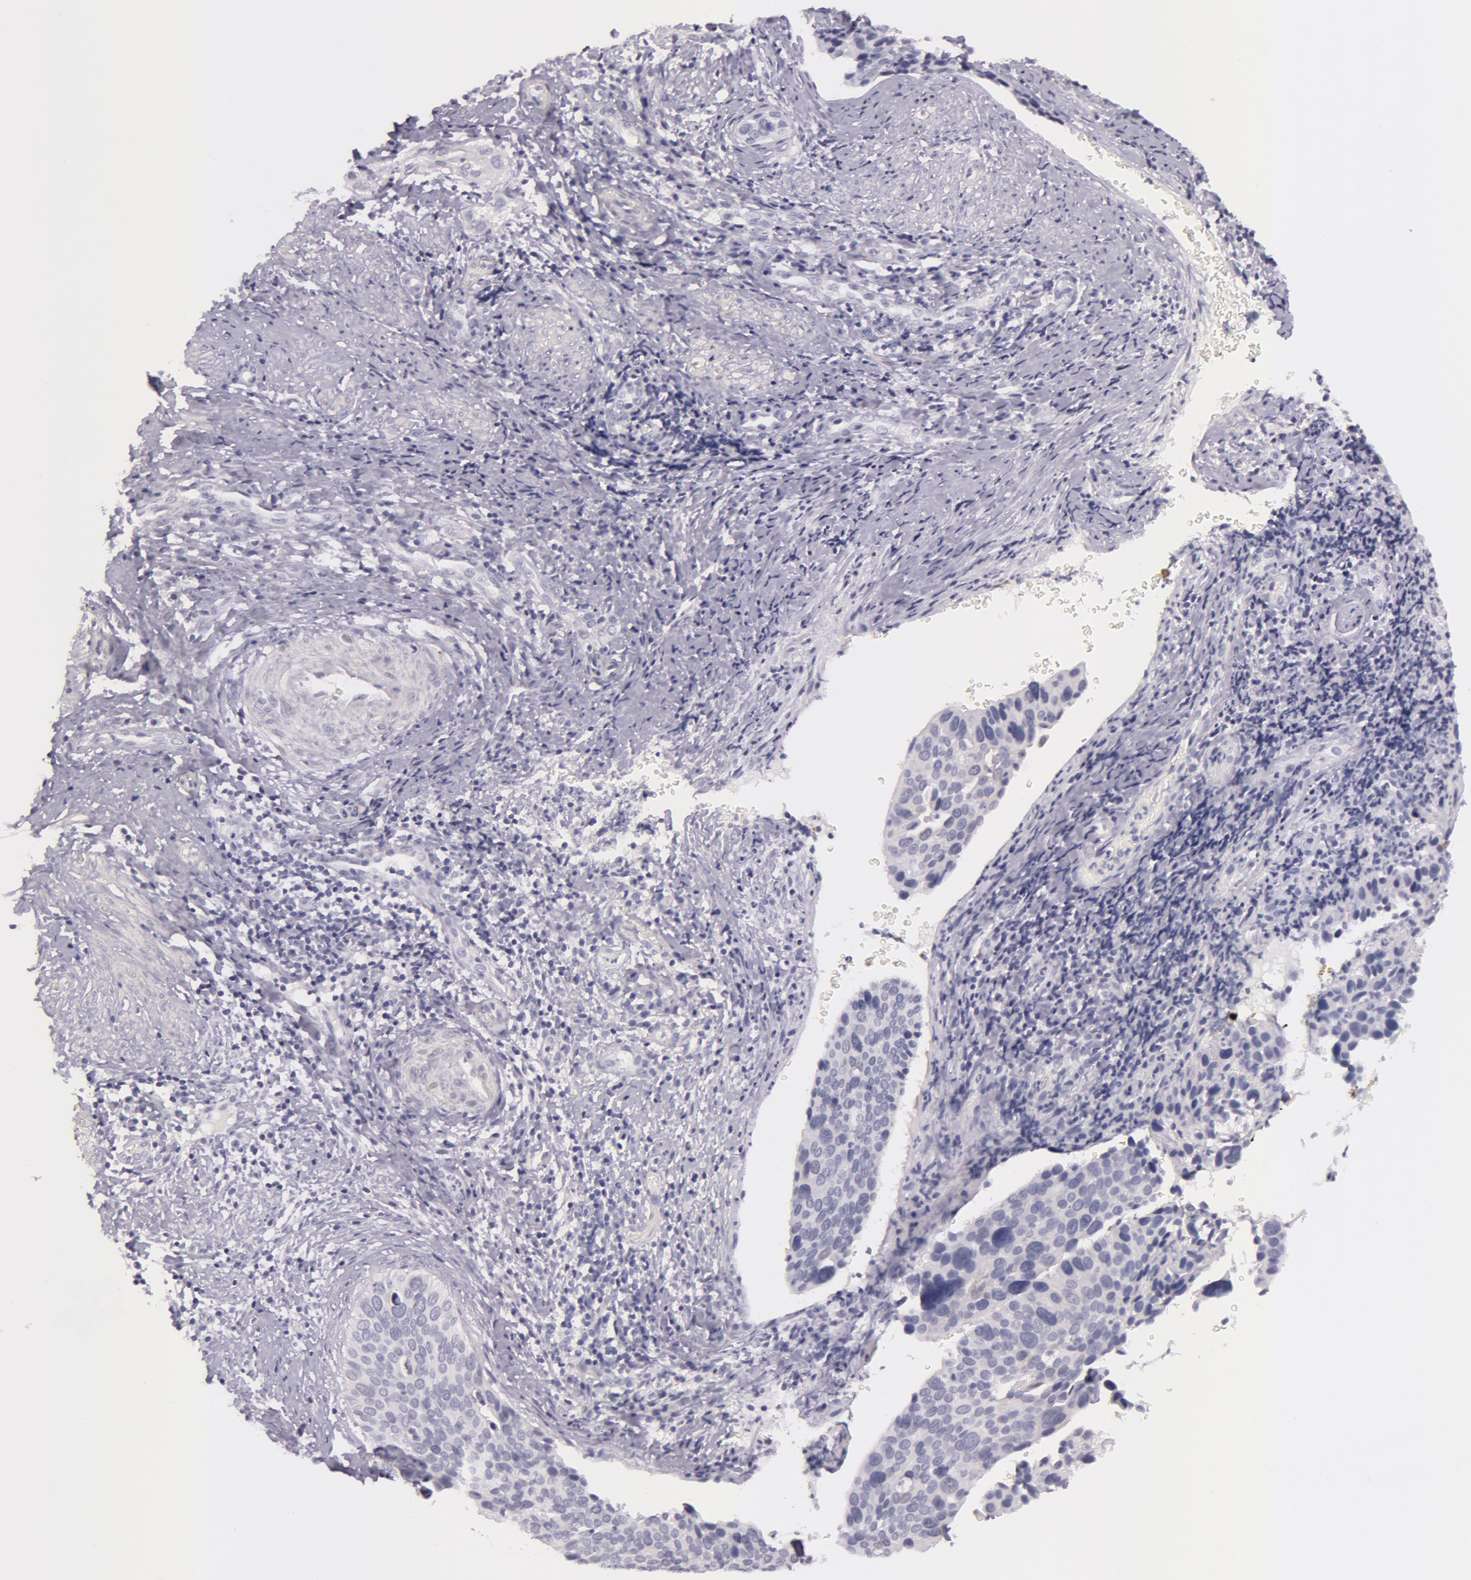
{"staining": {"intensity": "negative", "quantity": "none", "location": "none"}, "tissue": "cervical cancer", "cell_type": "Tumor cells", "image_type": "cancer", "snomed": [{"axis": "morphology", "description": "Squamous cell carcinoma, NOS"}, {"axis": "topography", "description": "Cervix"}], "caption": "Cervical cancer was stained to show a protein in brown. There is no significant staining in tumor cells.", "gene": "CKB", "patient": {"sex": "female", "age": 31}}